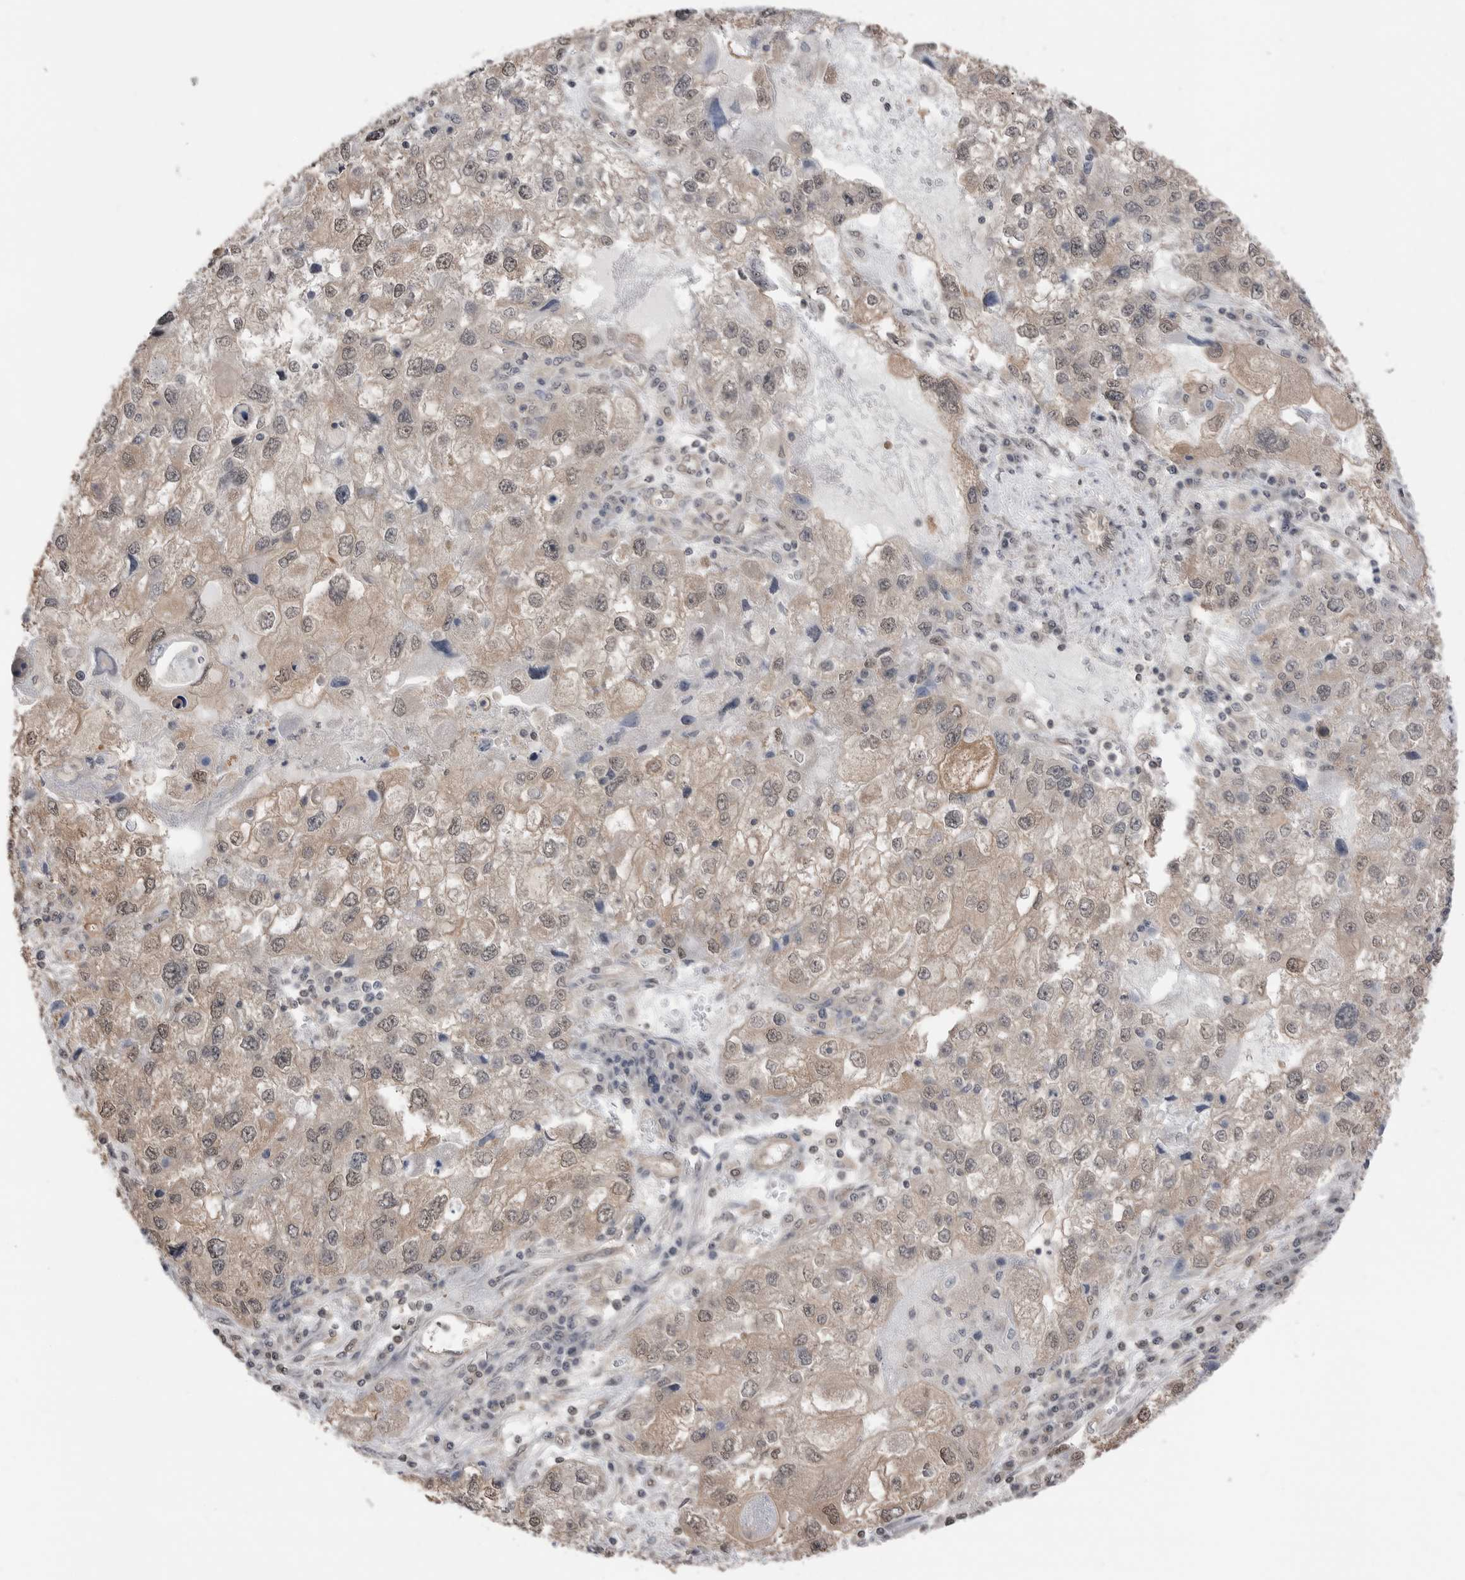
{"staining": {"intensity": "weak", "quantity": ">75%", "location": "cytoplasmic/membranous,nuclear"}, "tissue": "endometrial cancer", "cell_type": "Tumor cells", "image_type": "cancer", "snomed": [{"axis": "morphology", "description": "Adenocarcinoma, NOS"}, {"axis": "topography", "description": "Endometrium"}], "caption": "Immunohistochemistry (IHC) of human endometrial cancer reveals low levels of weak cytoplasmic/membranous and nuclear expression in approximately >75% of tumor cells.", "gene": "PEAK1", "patient": {"sex": "female", "age": 49}}